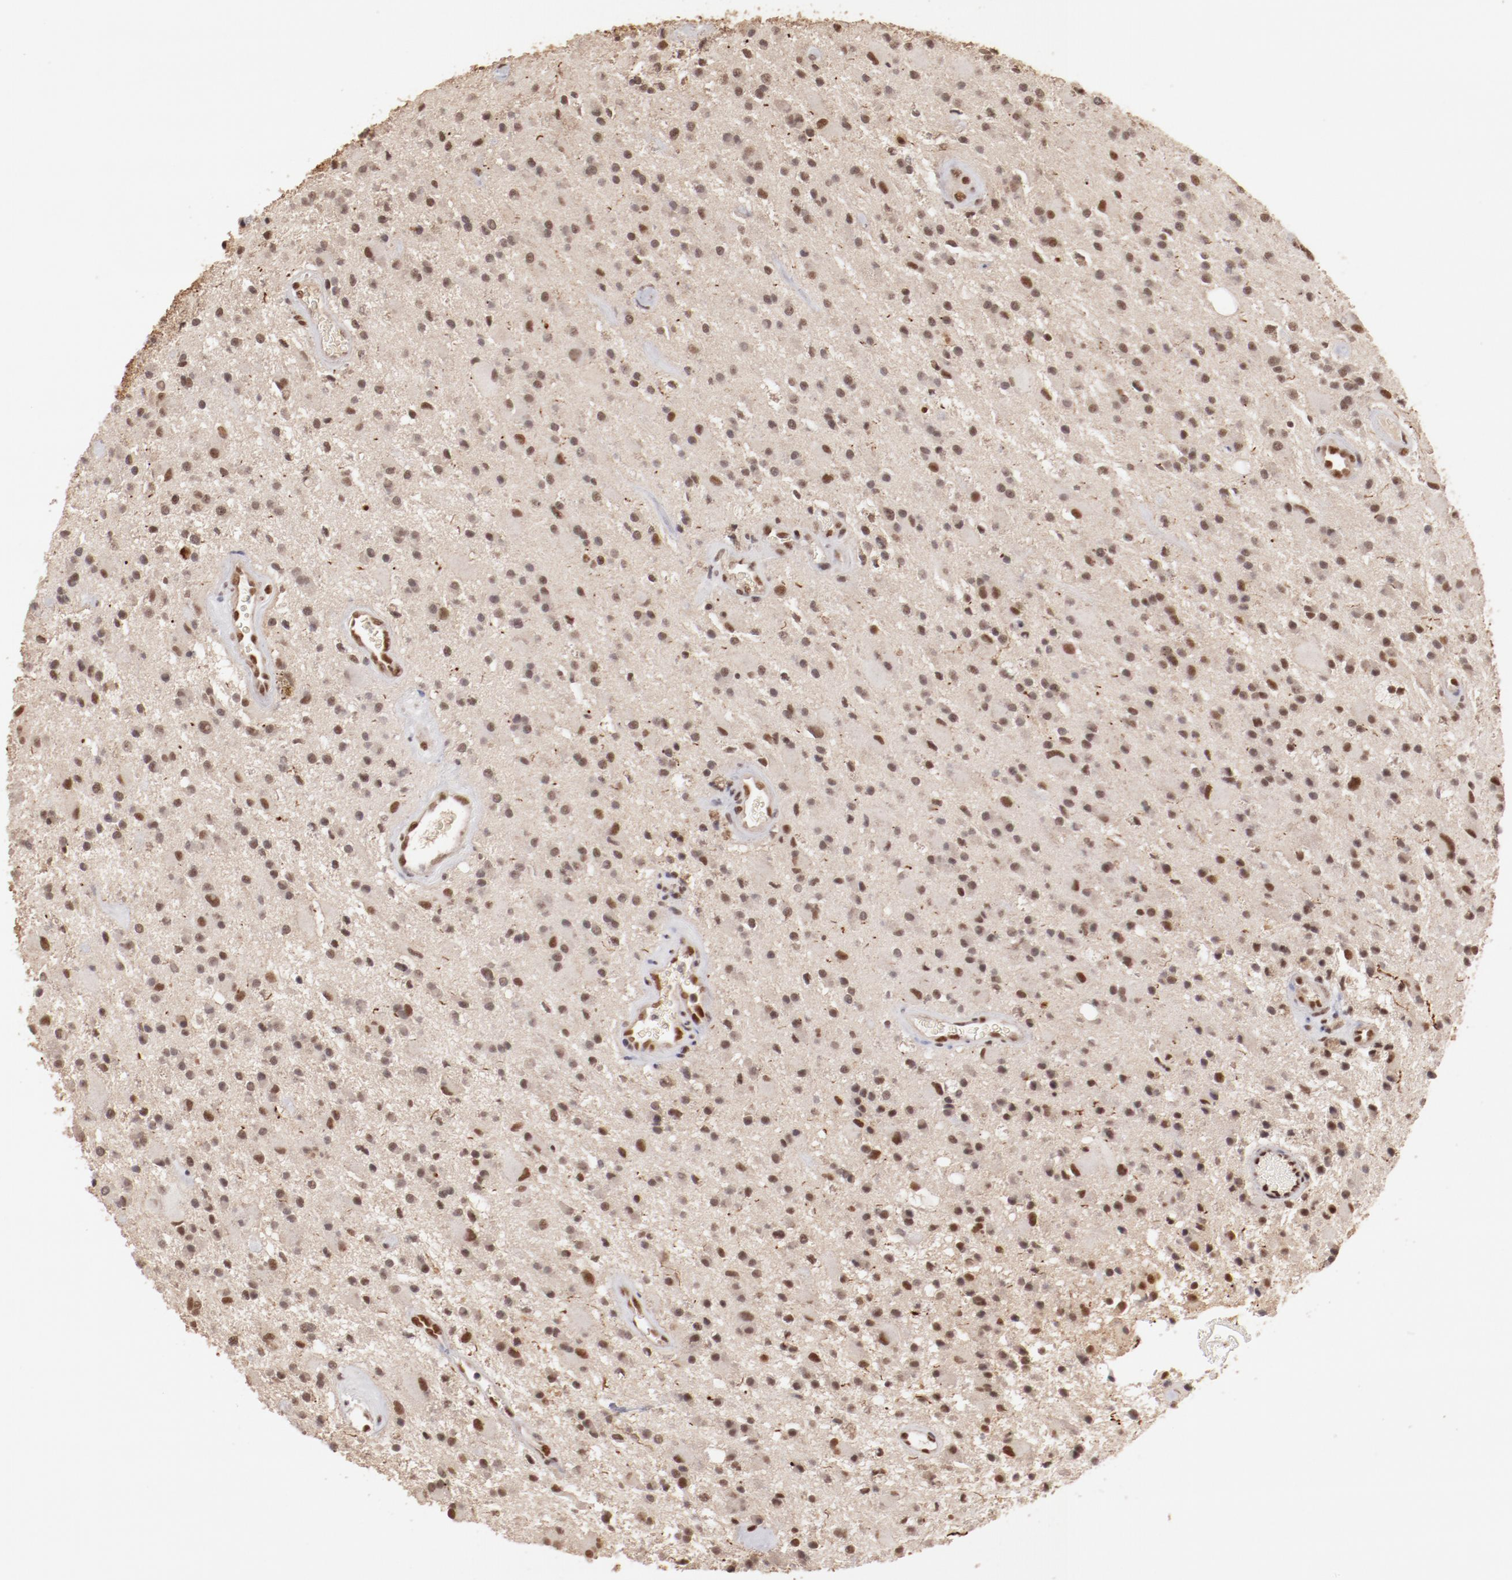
{"staining": {"intensity": "moderate", "quantity": ">75%", "location": "nuclear"}, "tissue": "glioma", "cell_type": "Tumor cells", "image_type": "cancer", "snomed": [{"axis": "morphology", "description": "Glioma, malignant, Low grade"}, {"axis": "topography", "description": "Brain"}], "caption": "This is a photomicrograph of immunohistochemistry staining of glioma, which shows moderate positivity in the nuclear of tumor cells.", "gene": "CLOCK", "patient": {"sex": "male", "age": 58}}